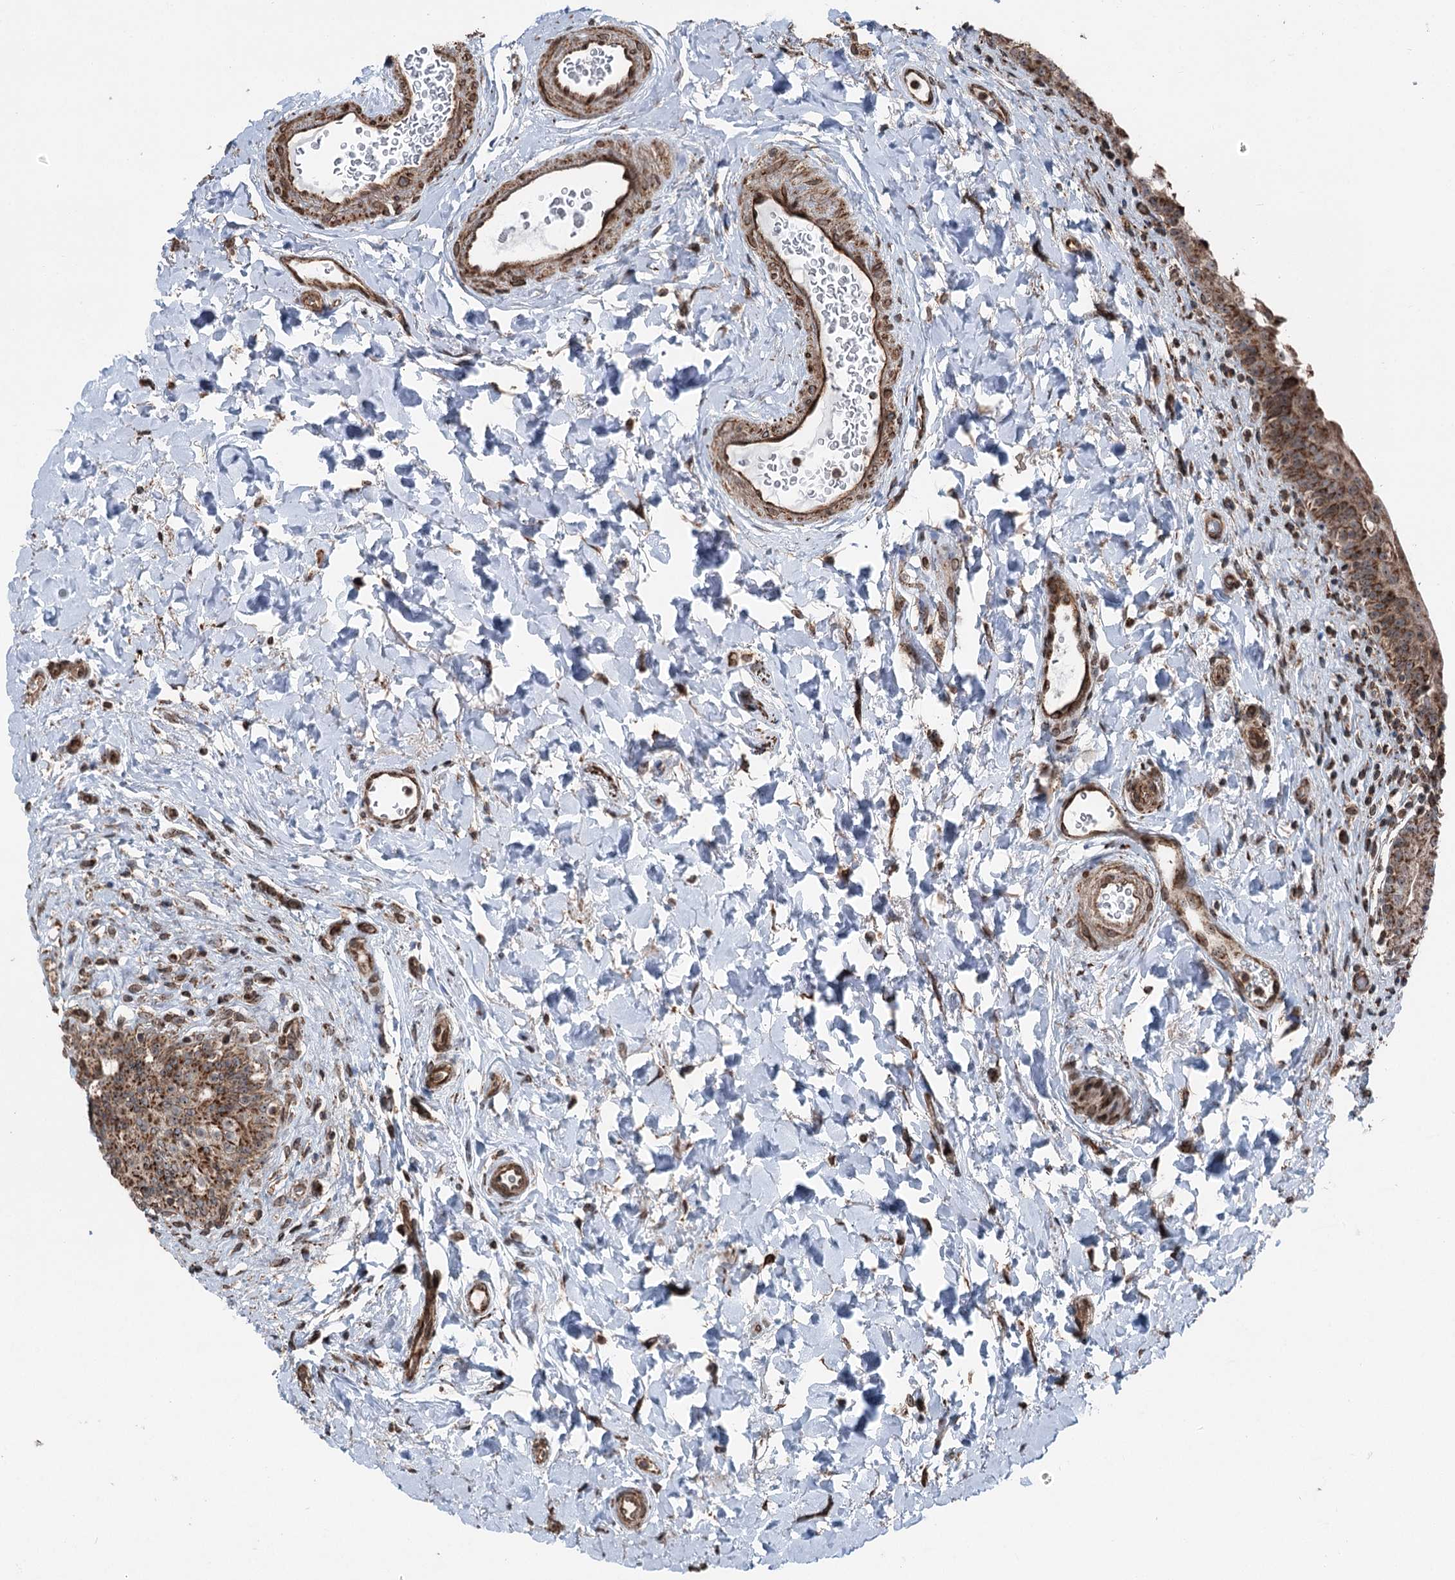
{"staining": {"intensity": "moderate", "quantity": ">75%", "location": "cytoplasmic/membranous,nuclear"}, "tissue": "urinary bladder", "cell_type": "Urothelial cells", "image_type": "normal", "snomed": [{"axis": "morphology", "description": "Normal tissue, NOS"}, {"axis": "topography", "description": "Urinary bladder"}], "caption": "Protein staining exhibits moderate cytoplasmic/membranous,nuclear staining in approximately >75% of urothelial cells in benign urinary bladder.", "gene": "STEEP1", "patient": {"sex": "male", "age": 83}}